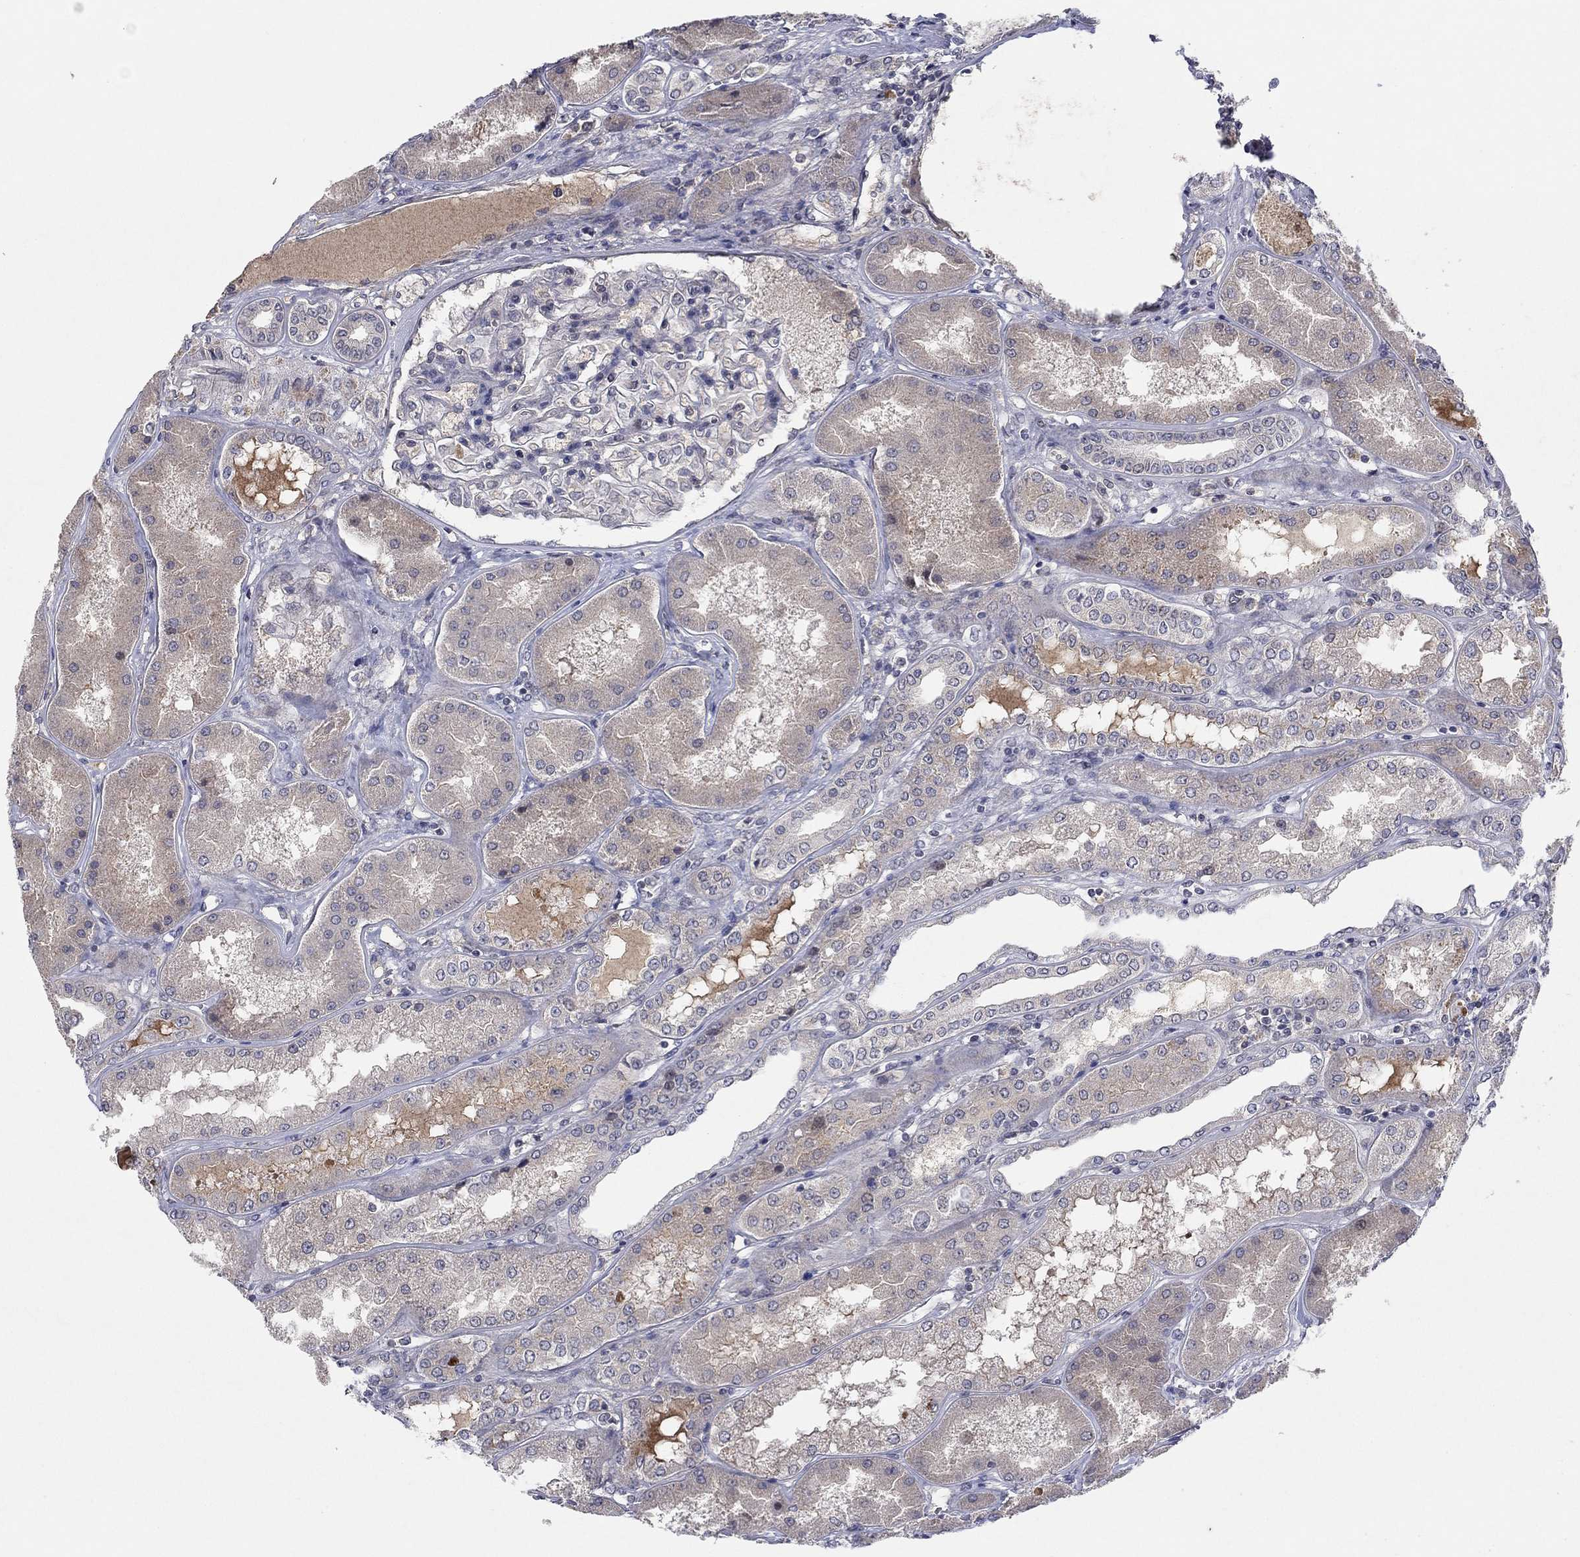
{"staining": {"intensity": "moderate", "quantity": "<25%", "location": "cytoplasmic/membranous"}, "tissue": "kidney", "cell_type": "Cells in glomeruli", "image_type": "normal", "snomed": [{"axis": "morphology", "description": "Normal tissue, NOS"}, {"axis": "topography", "description": "Kidney"}], "caption": "Protein staining of normal kidney shows moderate cytoplasmic/membranous positivity in about <25% of cells in glomeruli.", "gene": "IL4", "patient": {"sex": "female", "age": 56}}